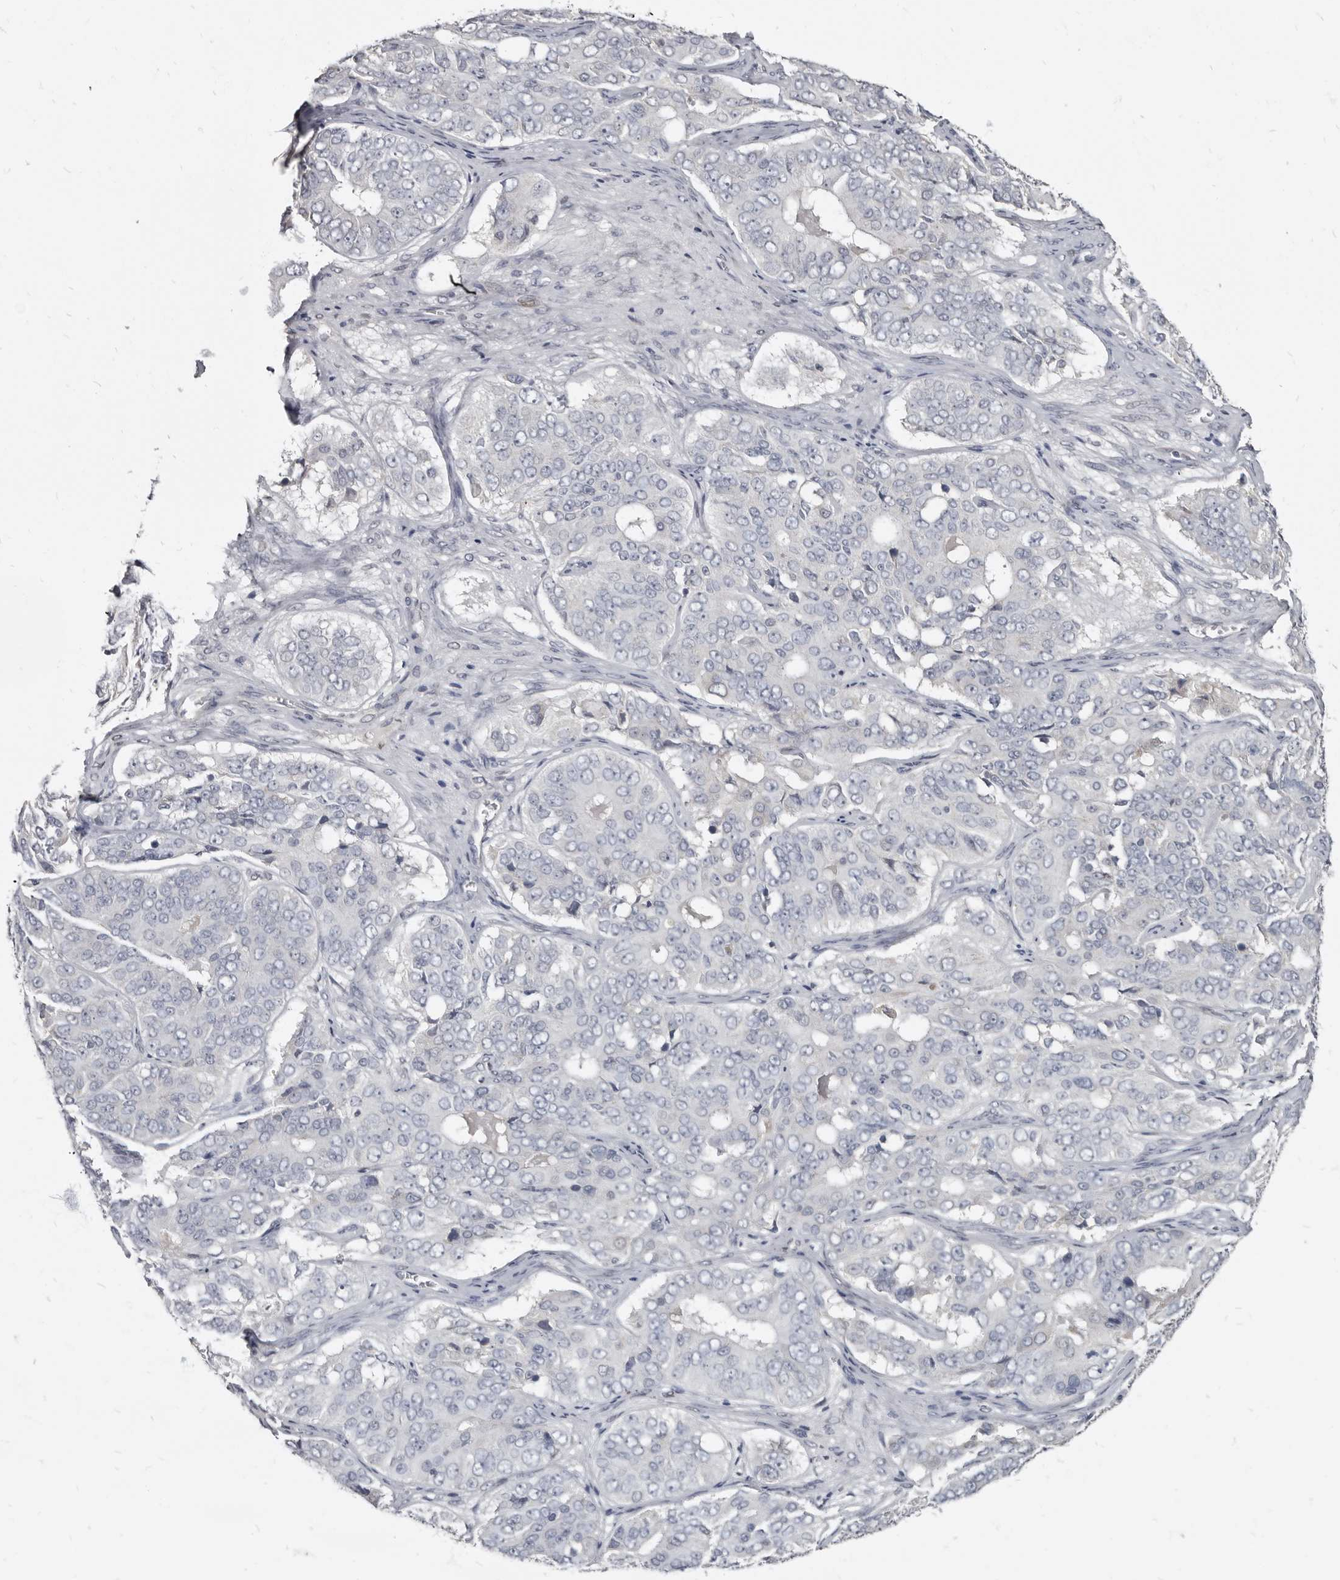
{"staining": {"intensity": "negative", "quantity": "none", "location": "none"}, "tissue": "ovarian cancer", "cell_type": "Tumor cells", "image_type": "cancer", "snomed": [{"axis": "morphology", "description": "Carcinoma, endometroid"}, {"axis": "topography", "description": "Ovary"}], "caption": "Immunohistochemistry of human ovarian cancer (endometroid carcinoma) reveals no positivity in tumor cells.", "gene": "MRGPRF", "patient": {"sex": "female", "age": 51}}